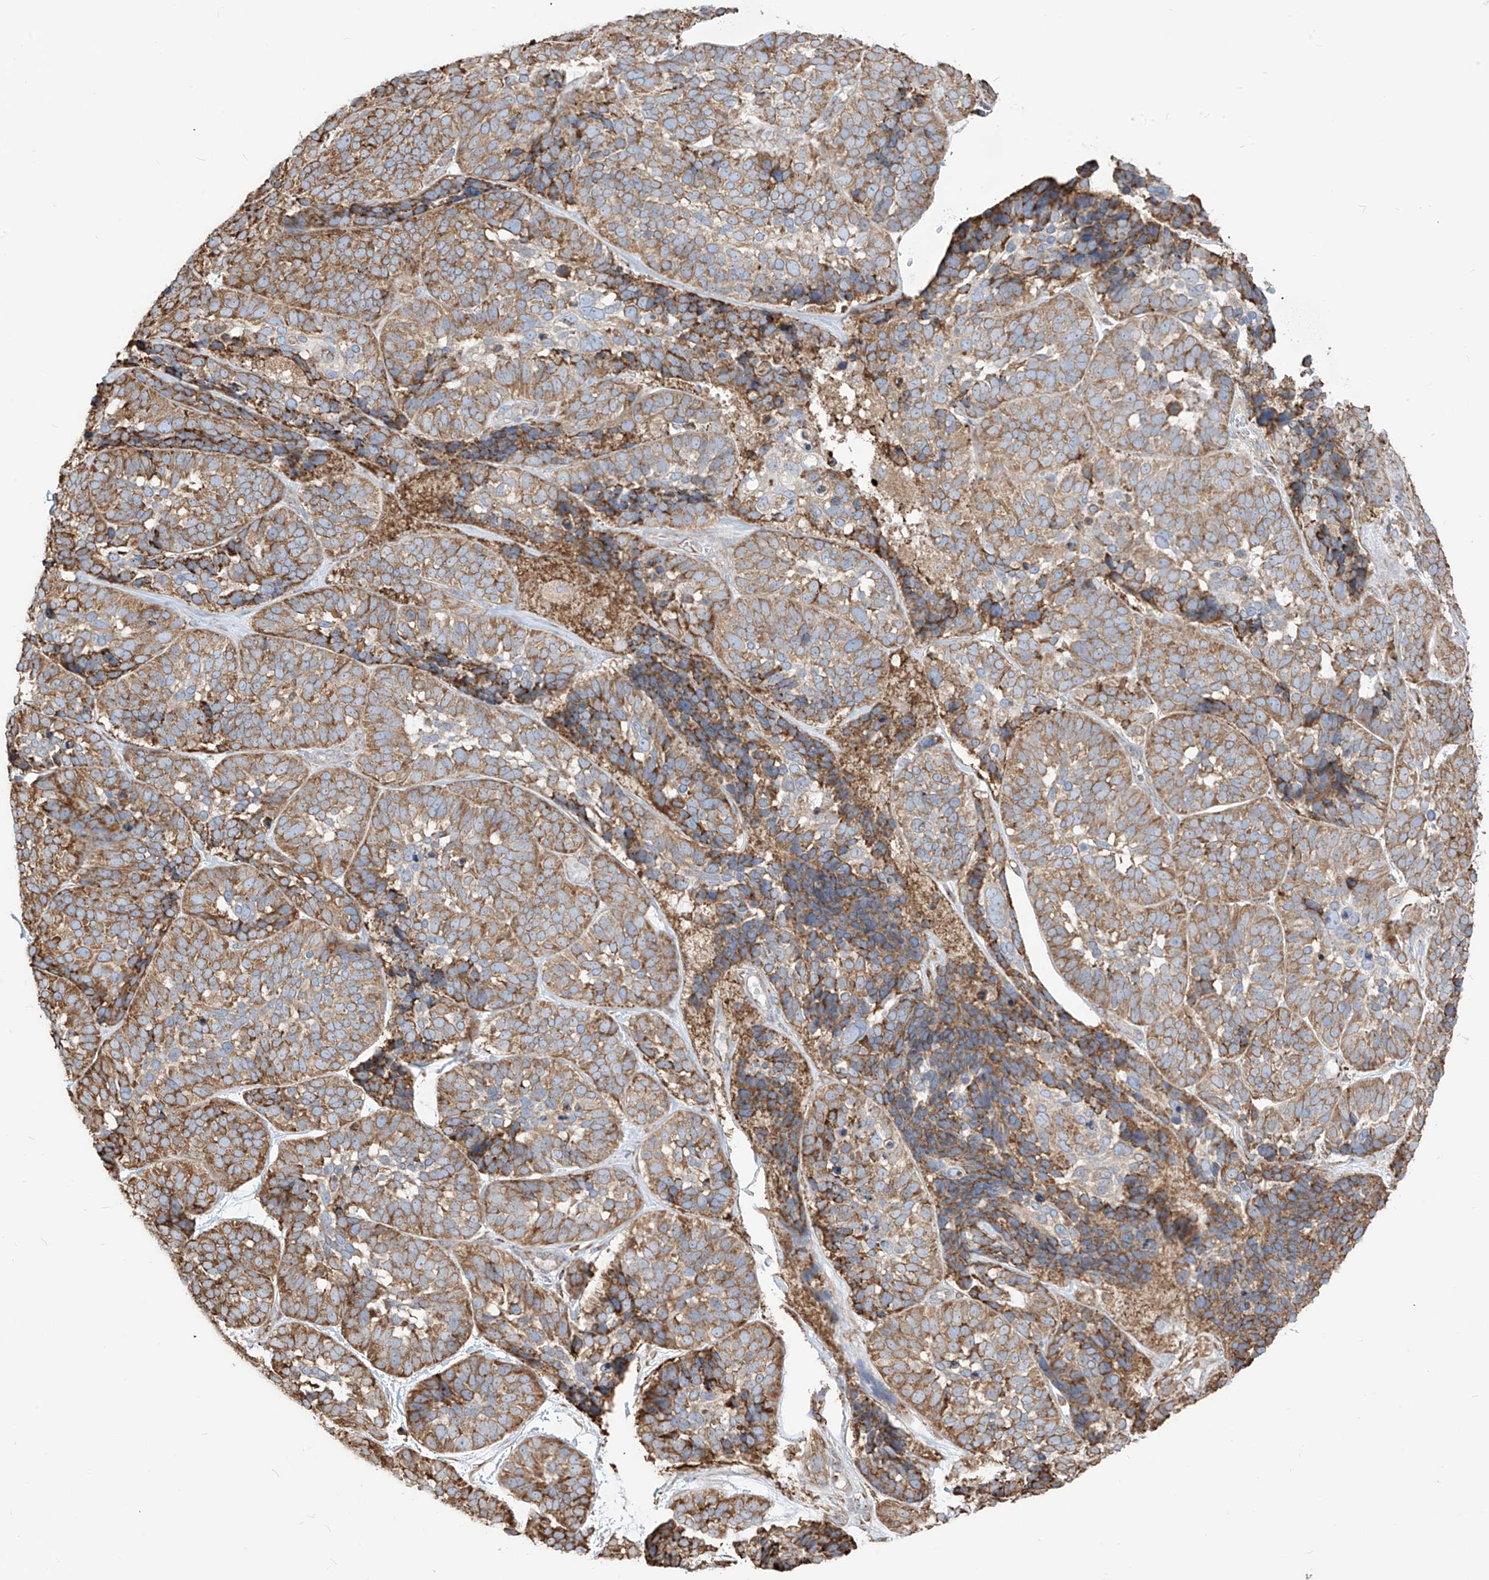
{"staining": {"intensity": "moderate", "quantity": ">75%", "location": "cytoplasmic/membranous"}, "tissue": "skin cancer", "cell_type": "Tumor cells", "image_type": "cancer", "snomed": [{"axis": "morphology", "description": "Basal cell carcinoma"}, {"axis": "topography", "description": "Skin"}], "caption": "Skin cancer (basal cell carcinoma) tissue reveals moderate cytoplasmic/membranous expression in about >75% of tumor cells, visualized by immunohistochemistry. Nuclei are stained in blue.", "gene": "PDIA6", "patient": {"sex": "male", "age": 62}}